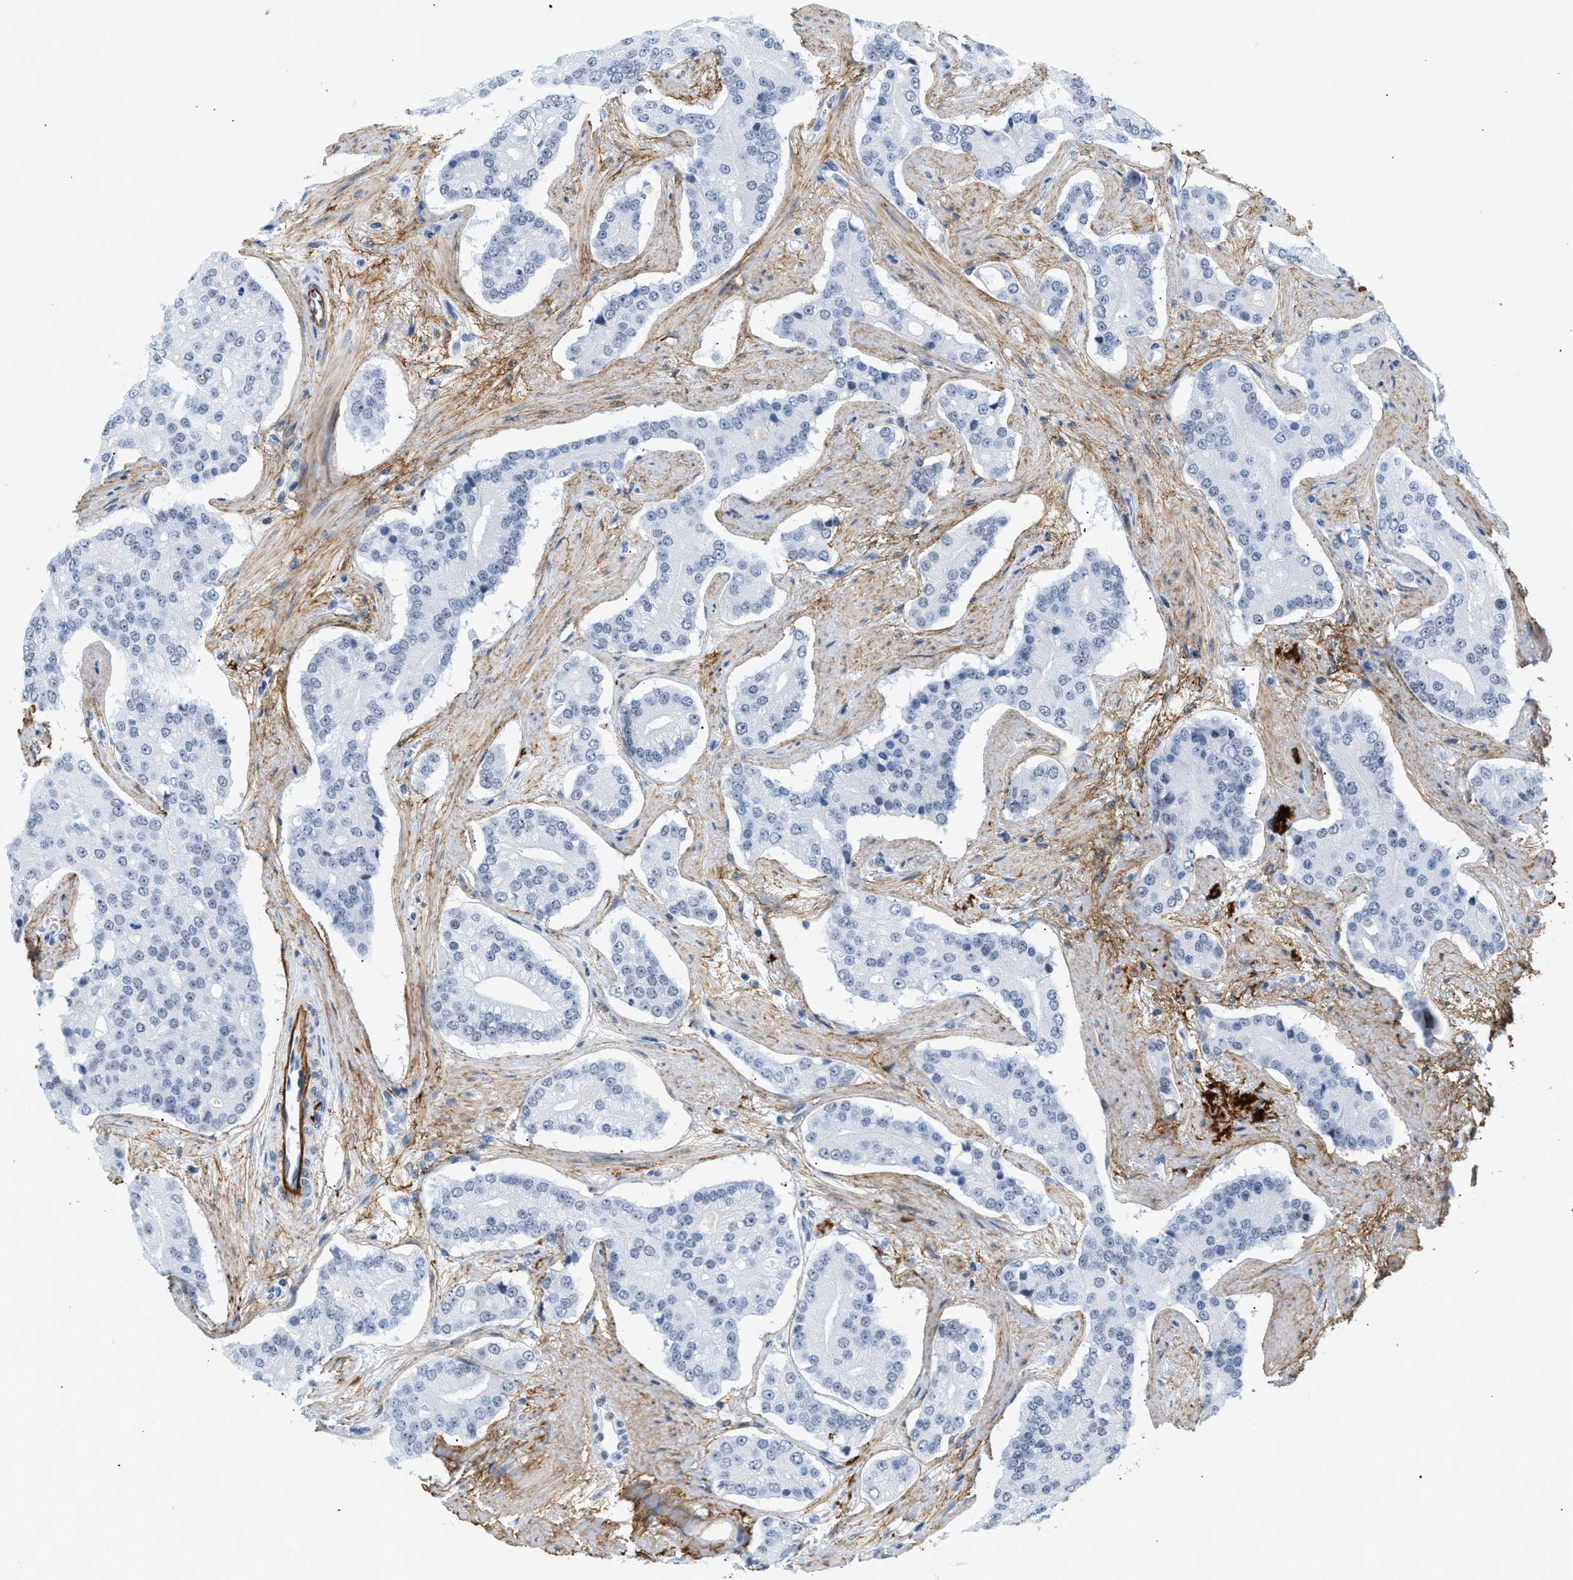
{"staining": {"intensity": "negative", "quantity": "none", "location": "none"}, "tissue": "prostate cancer", "cell_type": "Tumor cells", "image_type": "cancer", "snomed": [{"axis": "morphology", "description": "Adenocarcinoma, High grade"}, {"axis": "topography", "description": "Prostate"}], "caption": "Immunohistochemistry micrograph of neoplastic tissue: adenocarcinoma (high-grade) (prostate) stained with DAB (3,3'-diaminobenzidine) displays no significant protein staining in tumor cells.", "gene": "ELN", "patient": {"sex": "male", "age": 71}}